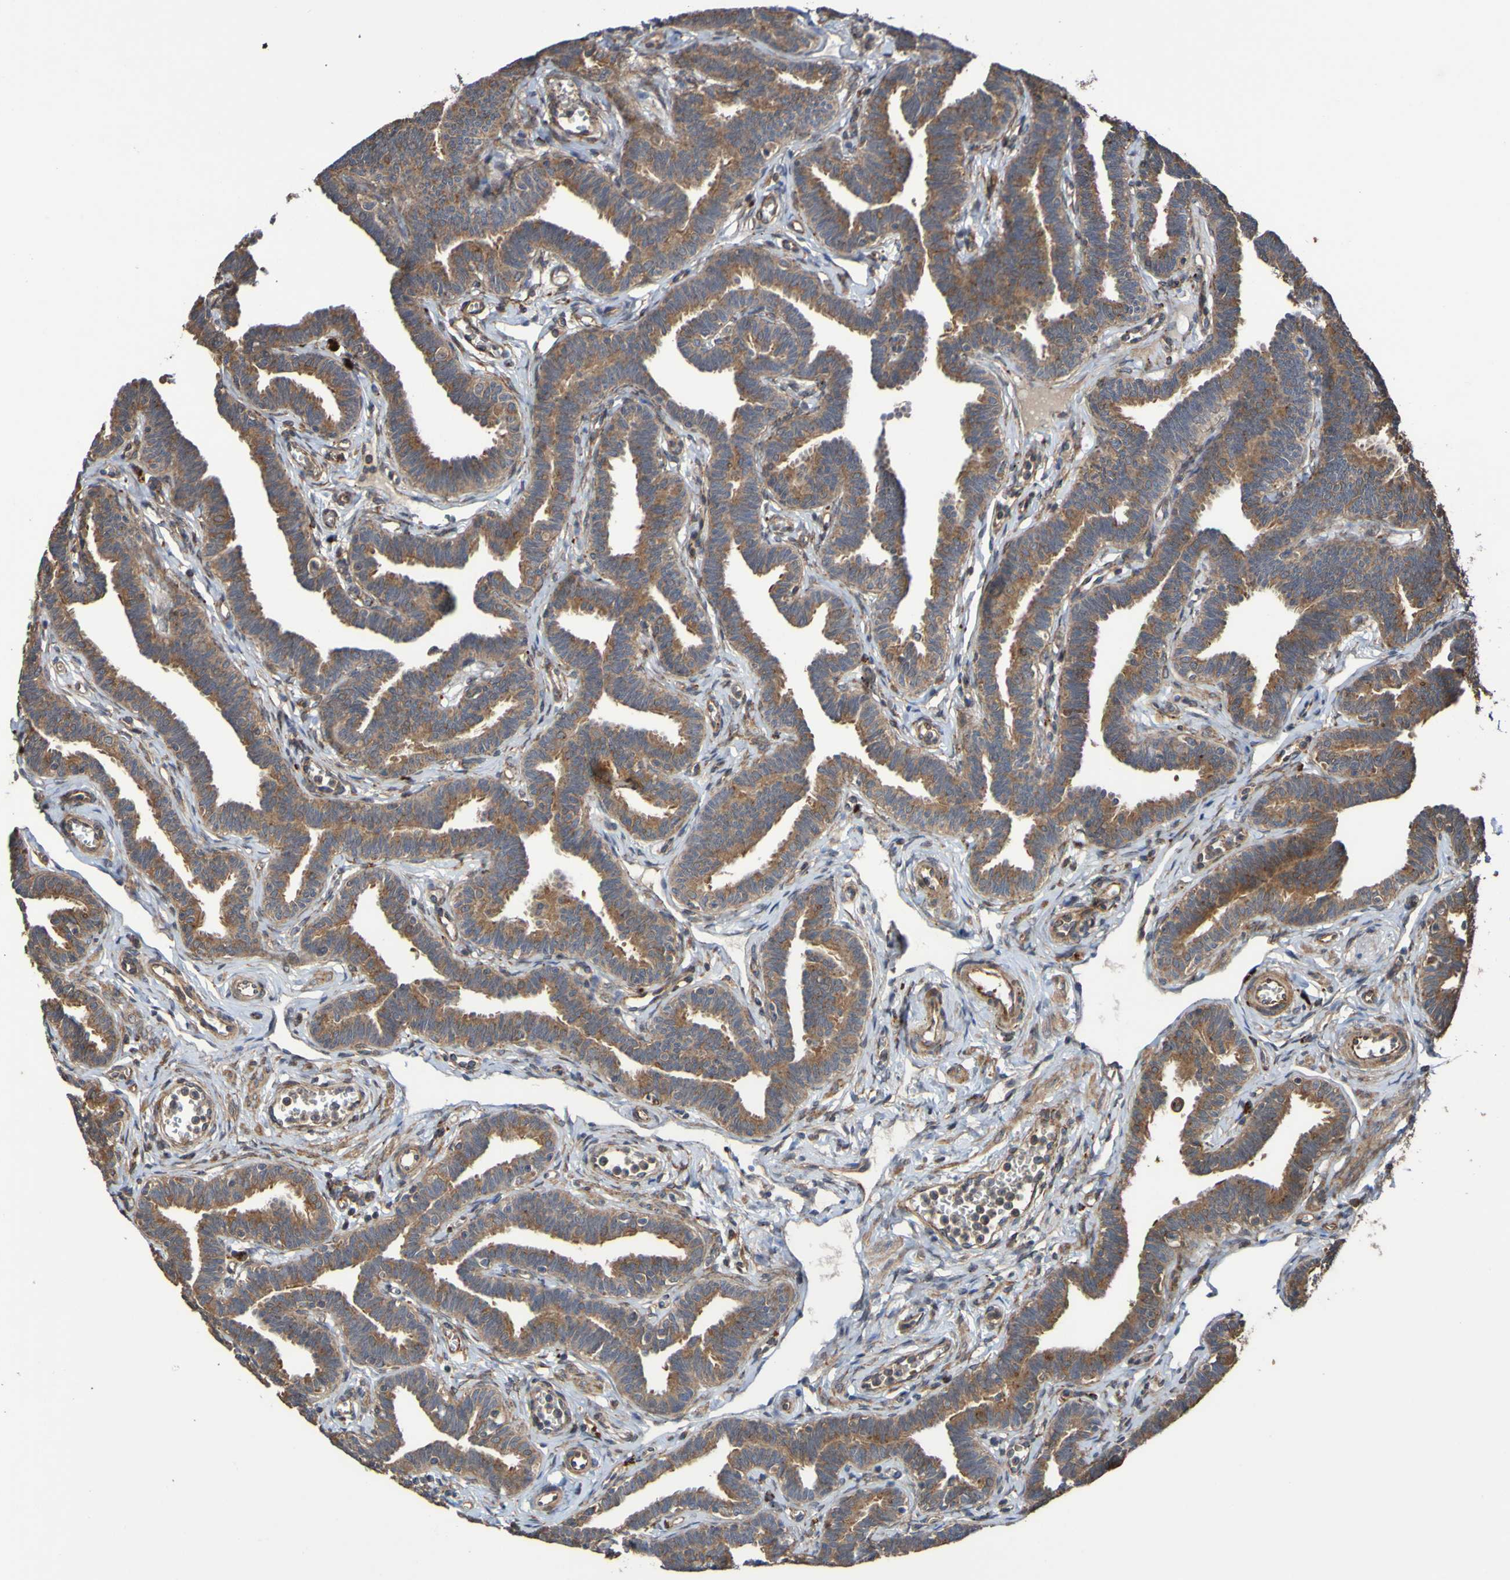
{"staining": {"intensity": "moderate", "quantity": ">75%", "location": "cytoplasmic/membranous"}, "tissue": "fallopian tube", "cell_type": "Glandular cells", "image_type": "normal", "snomed": [{"axis": "morphology", "description": "Normal tissue, NOS"}, {"axis": "topography", "description": "Fallopian tube"}, {"axis": "topography", "description": "Ovary"}], "caption": "The micrograph demonstrates staining of benign fallopian tube, revealing moderate cytoplasmic/membranous protein positivity (brown color) within glandular cells. Nuclei are stained in blue.", "gene": "UCN", "patient": {"sex": "female", "age": 23}}